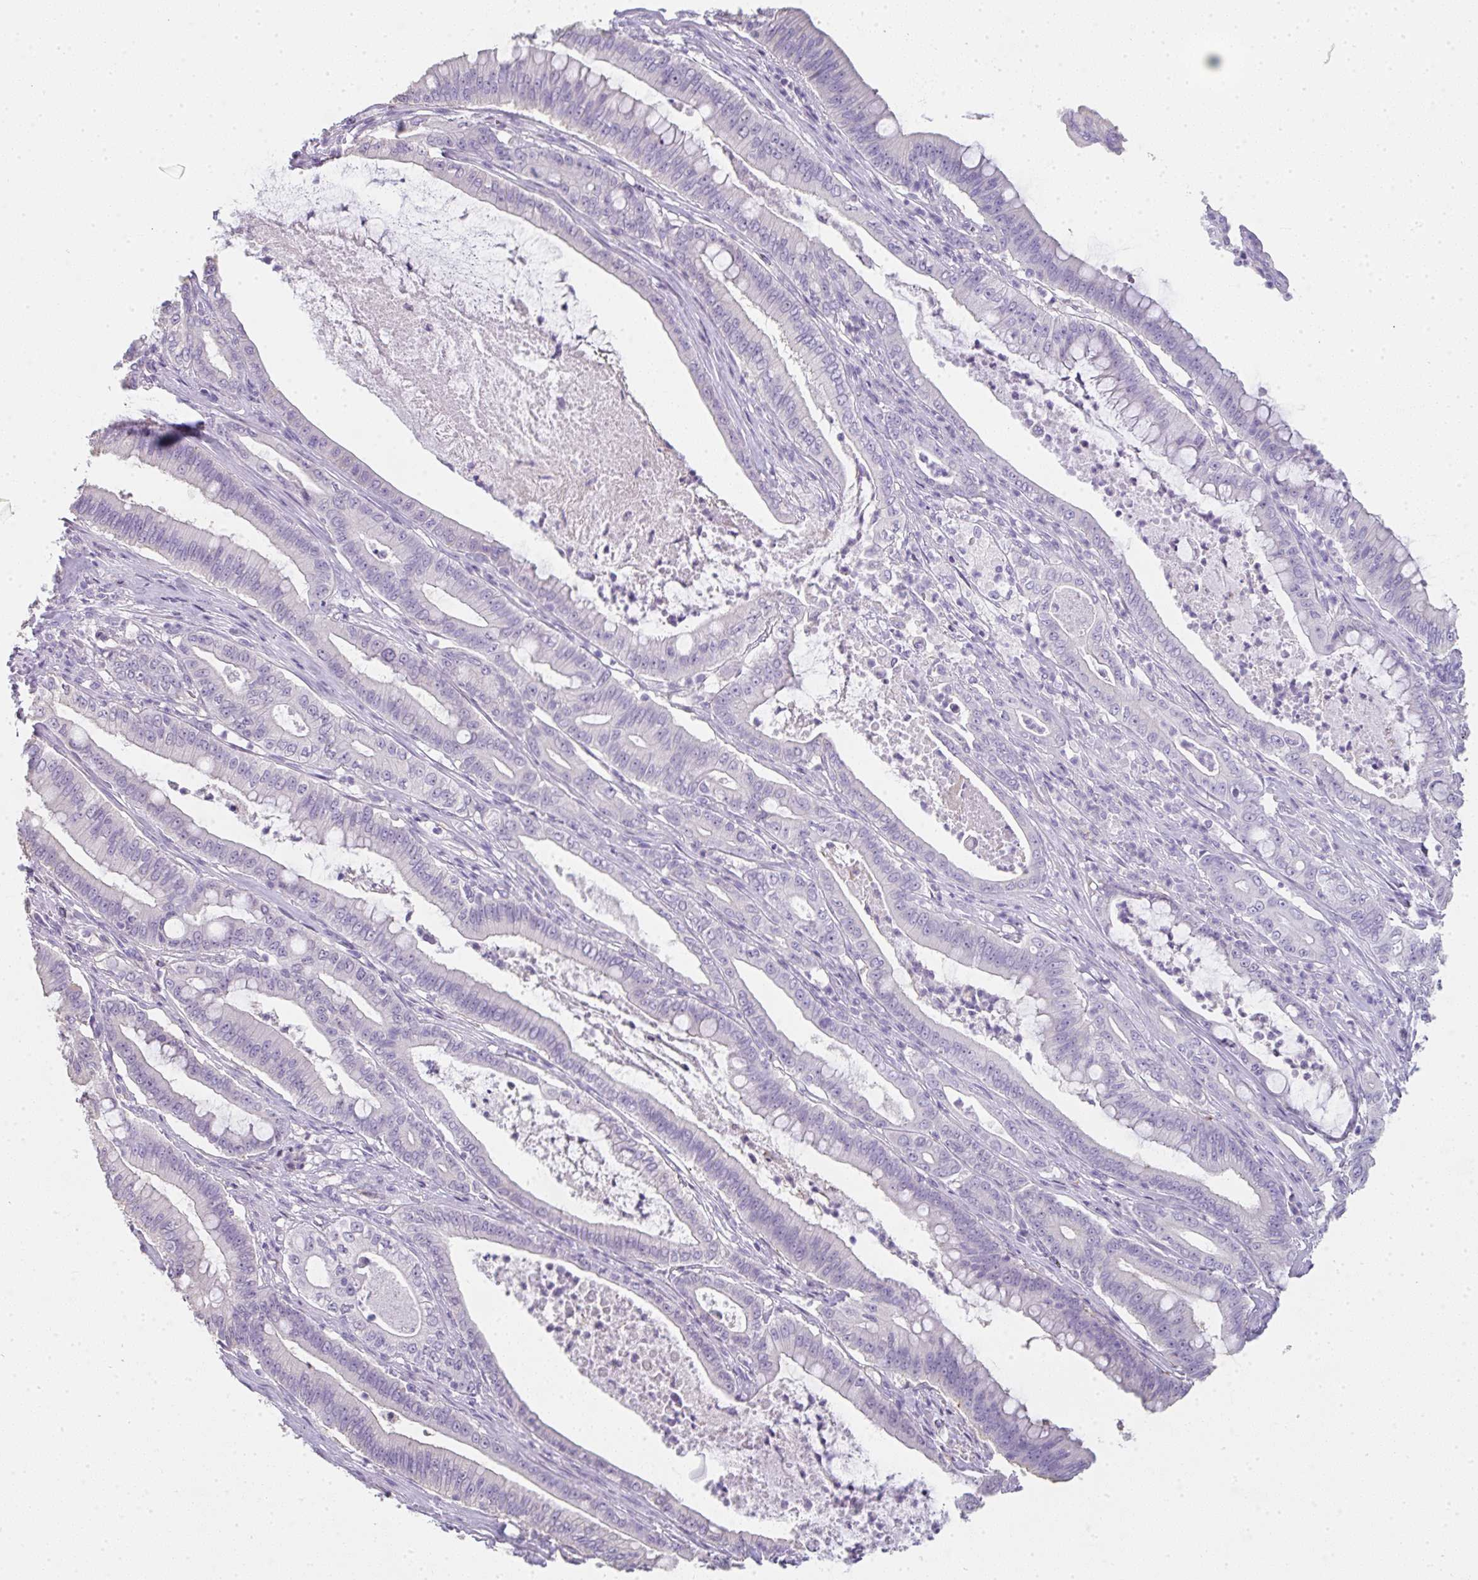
{"staining": {"intensity": "negative", "quantity": "none", "location": "none"}, "tissue": "pancreatic cancer", "cell_type": "Tumor cells", "image_type": "cancer", "snomed": [{"axis": "morphology", "description": "Adenocarcinoma, NOS"}, {"axis": "topography", "description": "Pancreas"}], "caption": "DAB immunohistochemical staining of human pancreatic cancer exhibits no significant expression in tumor cells.", "gene": "LPAR4", "patient": {"sex": "male", "age": 71}}